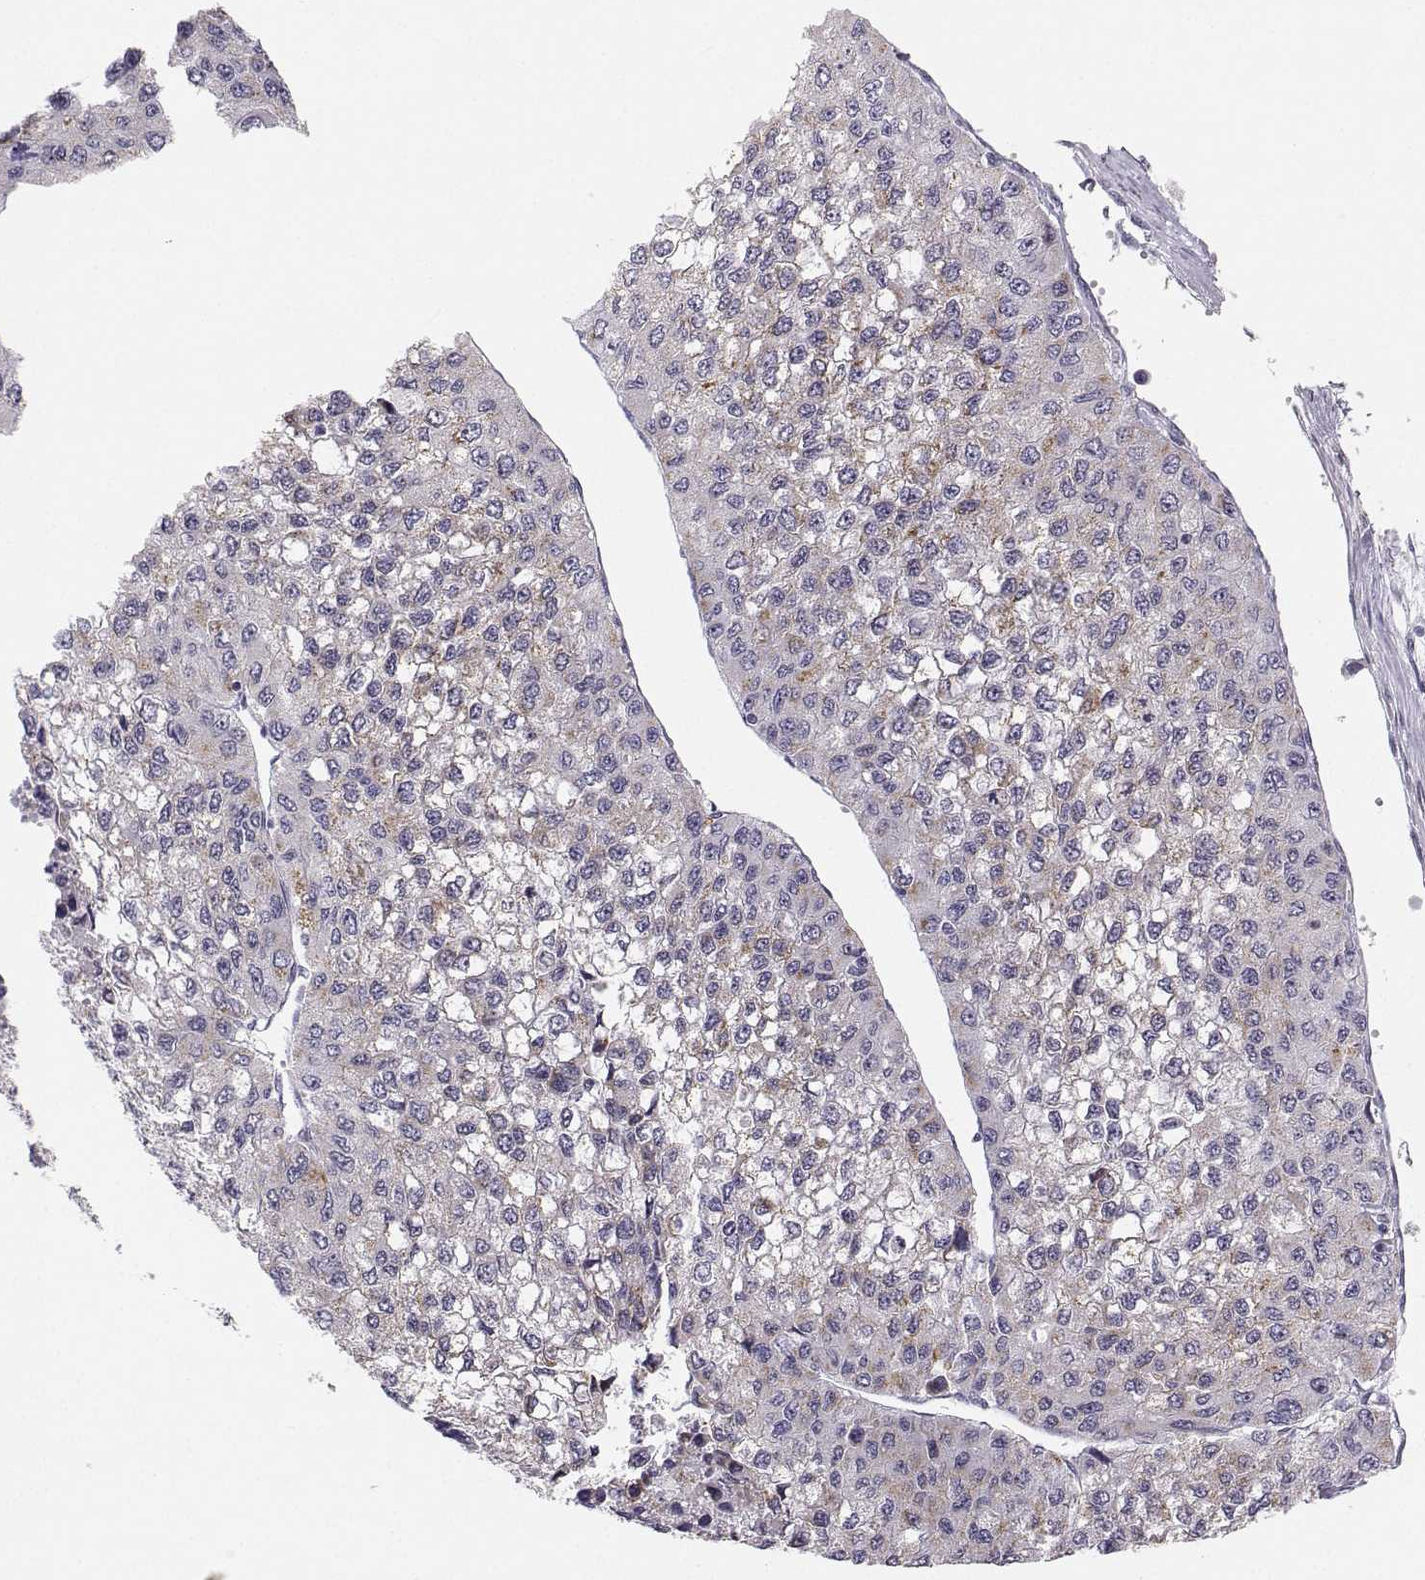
{"staining": {"intensity": "weak", "quantity": "<25%", "location": "cytoplasmic/membranous"}, "tissue": "liver cancer", "cell_type": "Tumor cells", "image_type": "cancer", "snomed": [{"axis": "morphology", "description": "Carcinoma, Hepatocellular, NOS"}, {"axis": "topography", "description": "Liver"}], "caption": "A photomicrograph of liver hepatocellular carcinoma stained for a protein exhibits no brown staining in tumor cells.", "gene": "HTR7", "patient": {"sex": "female", "age": 66}}